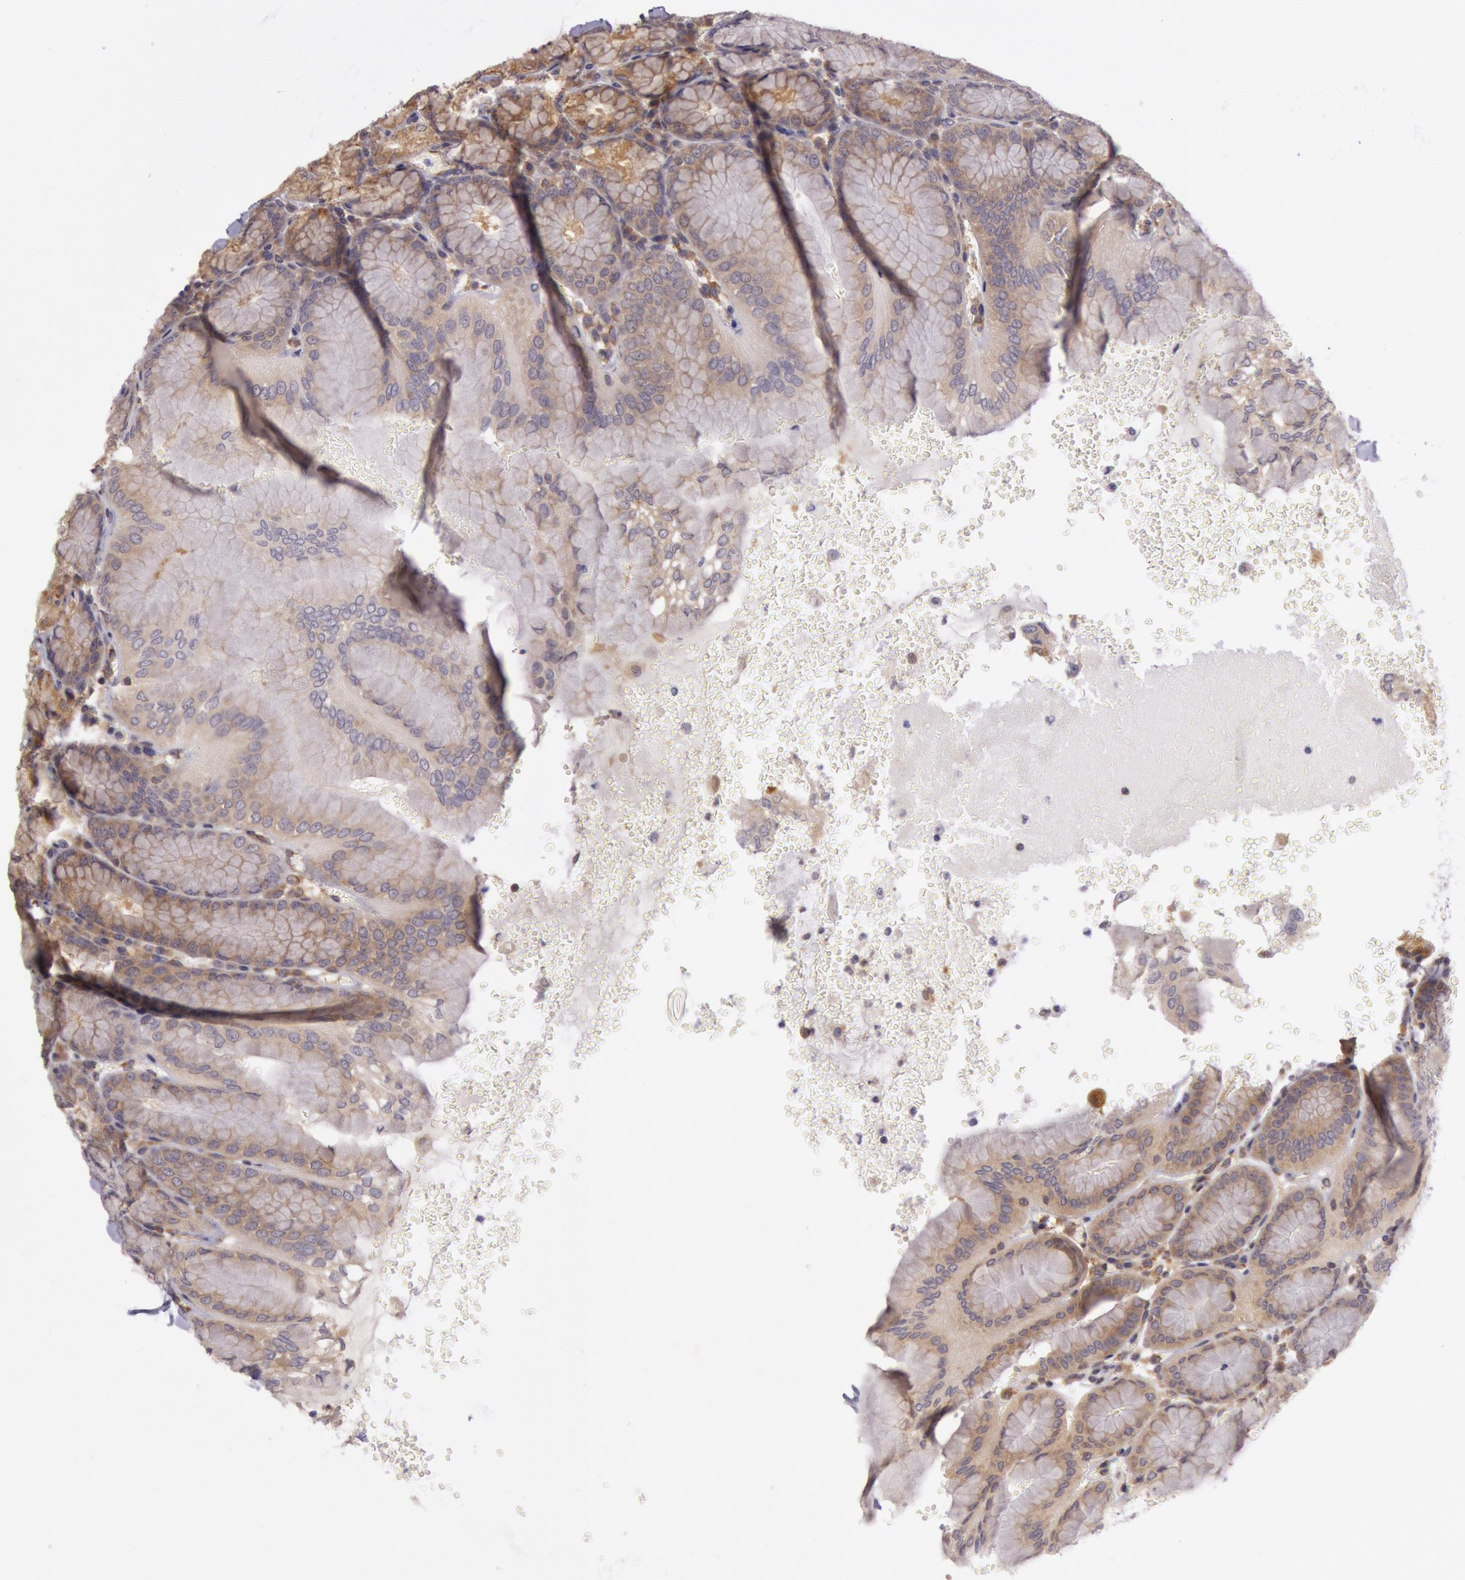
{"staining": {"intensity": "weak", "quantity": "25%-75%", "location": "cytoplasmic/membranous"}, "tissue": "stomach", "cell_type": "Glandular cells", "image_type": "normal", "snomed": [{"axis": "morphology", "description": "Normal tissue, NOS"}, {"axis": "topography", "description": "Stomach, upper"}, {"axis": "topography", "description": "Stomach"}], "caption": "About 25%-75% of glandular cells in normal stomach reveal weak cytoplasmic/membranous protein positivity as visualized by brown immunohistochemical staining.", "gene": "CHUK", "patient": {"sex": "male", "age": 76}}